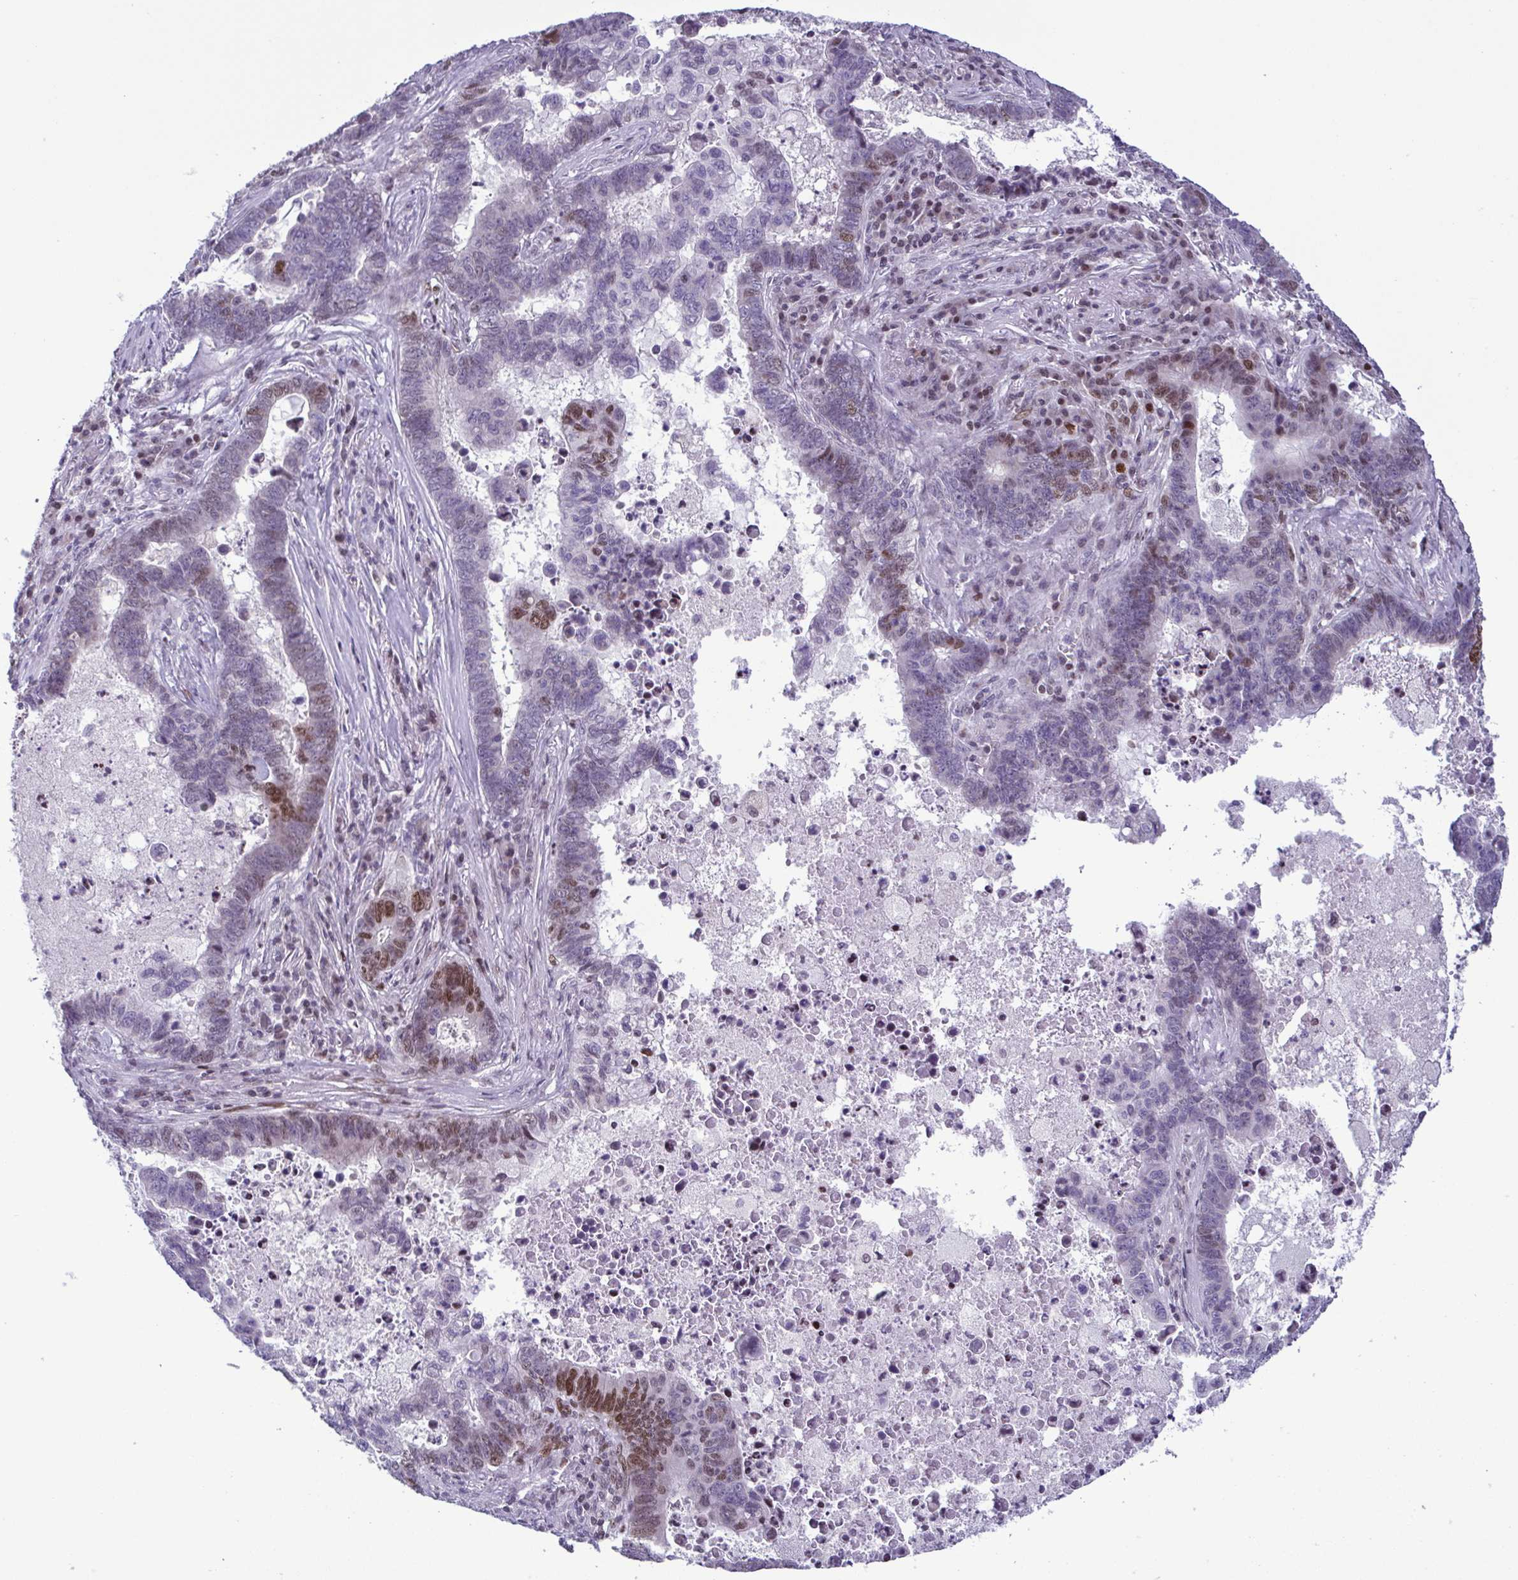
{"staining": {"intensity": "moderate", "quantity": "<25%", "location": "nuclear"}, "tissue": "lung cancer", "cell_type": "Tumor cells", "image_type": "cancer", "snomed": [{"axis": "morphology", "description": "Aneuploidy"}, {"axis": "morphology", "description": "Adenocarcinoma, NOS"}, {"axis": "morphology", "description": "Adenocarcinoma primary or metastatic"}, {"axis": "topography", "description": "Lung"}], "caption": "The micrograph exhibits immunohistochemical staining of adenocarcinoma (lung). There is moderate nuclear expression is appreciated in approximately <25% of tumor cells.", "gene": "IRF1", "patient": {"sex": "female", "age": 75}}